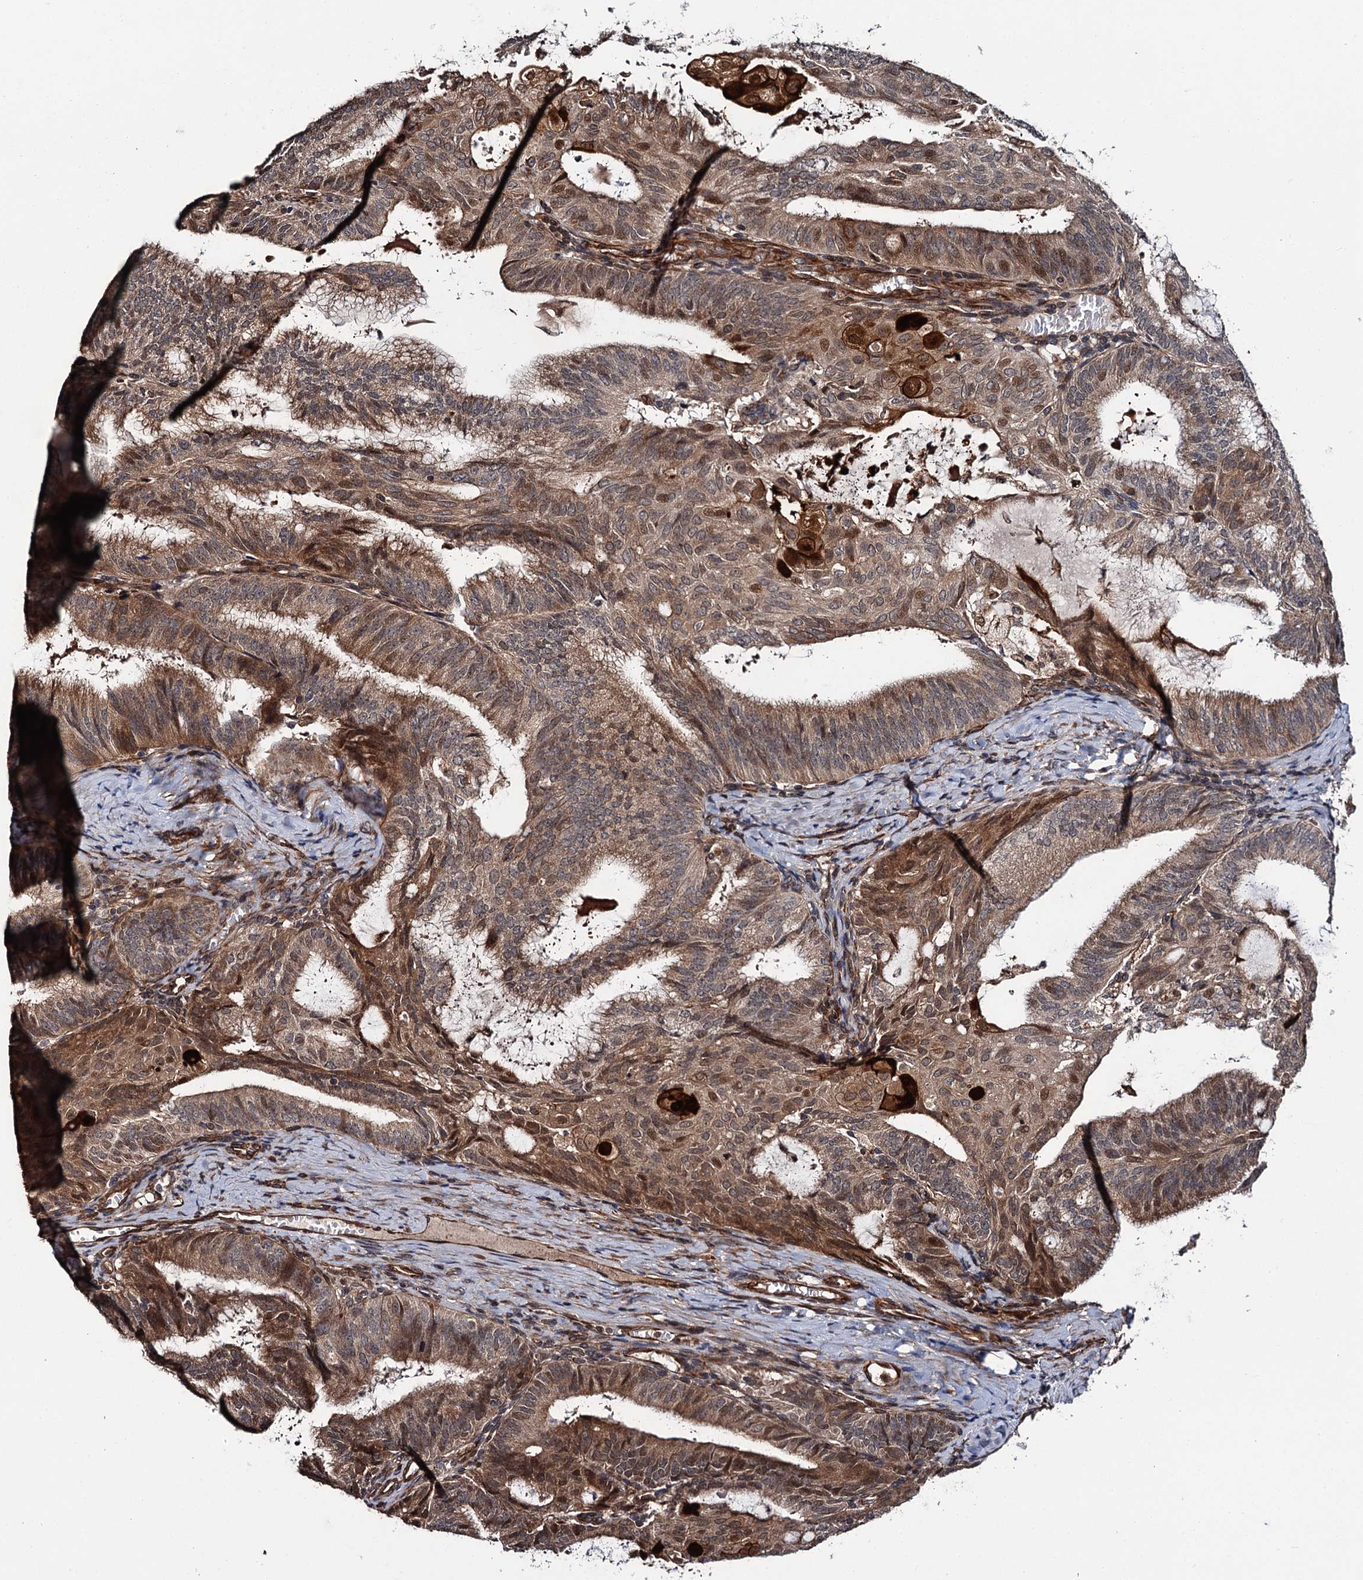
{"staining": {"intensity": "moderate", "quantity": ">75%", "location": "cytoplasmic/membranous,nuclear"}, "tissue": "endometrial cancer", "cell_type": "Tumor cells", "image_type": "cancer", "snomed": [{"axis": "morphology", "description": "Adenocarcinoma, NOS"}, {"axis": "topography", "description": "Endometrium"}], "caption": "High-magnification brightfield microscopy of endometrial cancer (adenocarcinoma) stained with DAB (brown) and counterstained with hematoxylin (blue). tumor cells exhibit moderate cytoplasmic/membranous and nuclear staining is identified in approximately>75% of cells. Nuclei are stained in blue.", "gene": "FSIP1", "patient": {"sex": "female", "age": 49}}